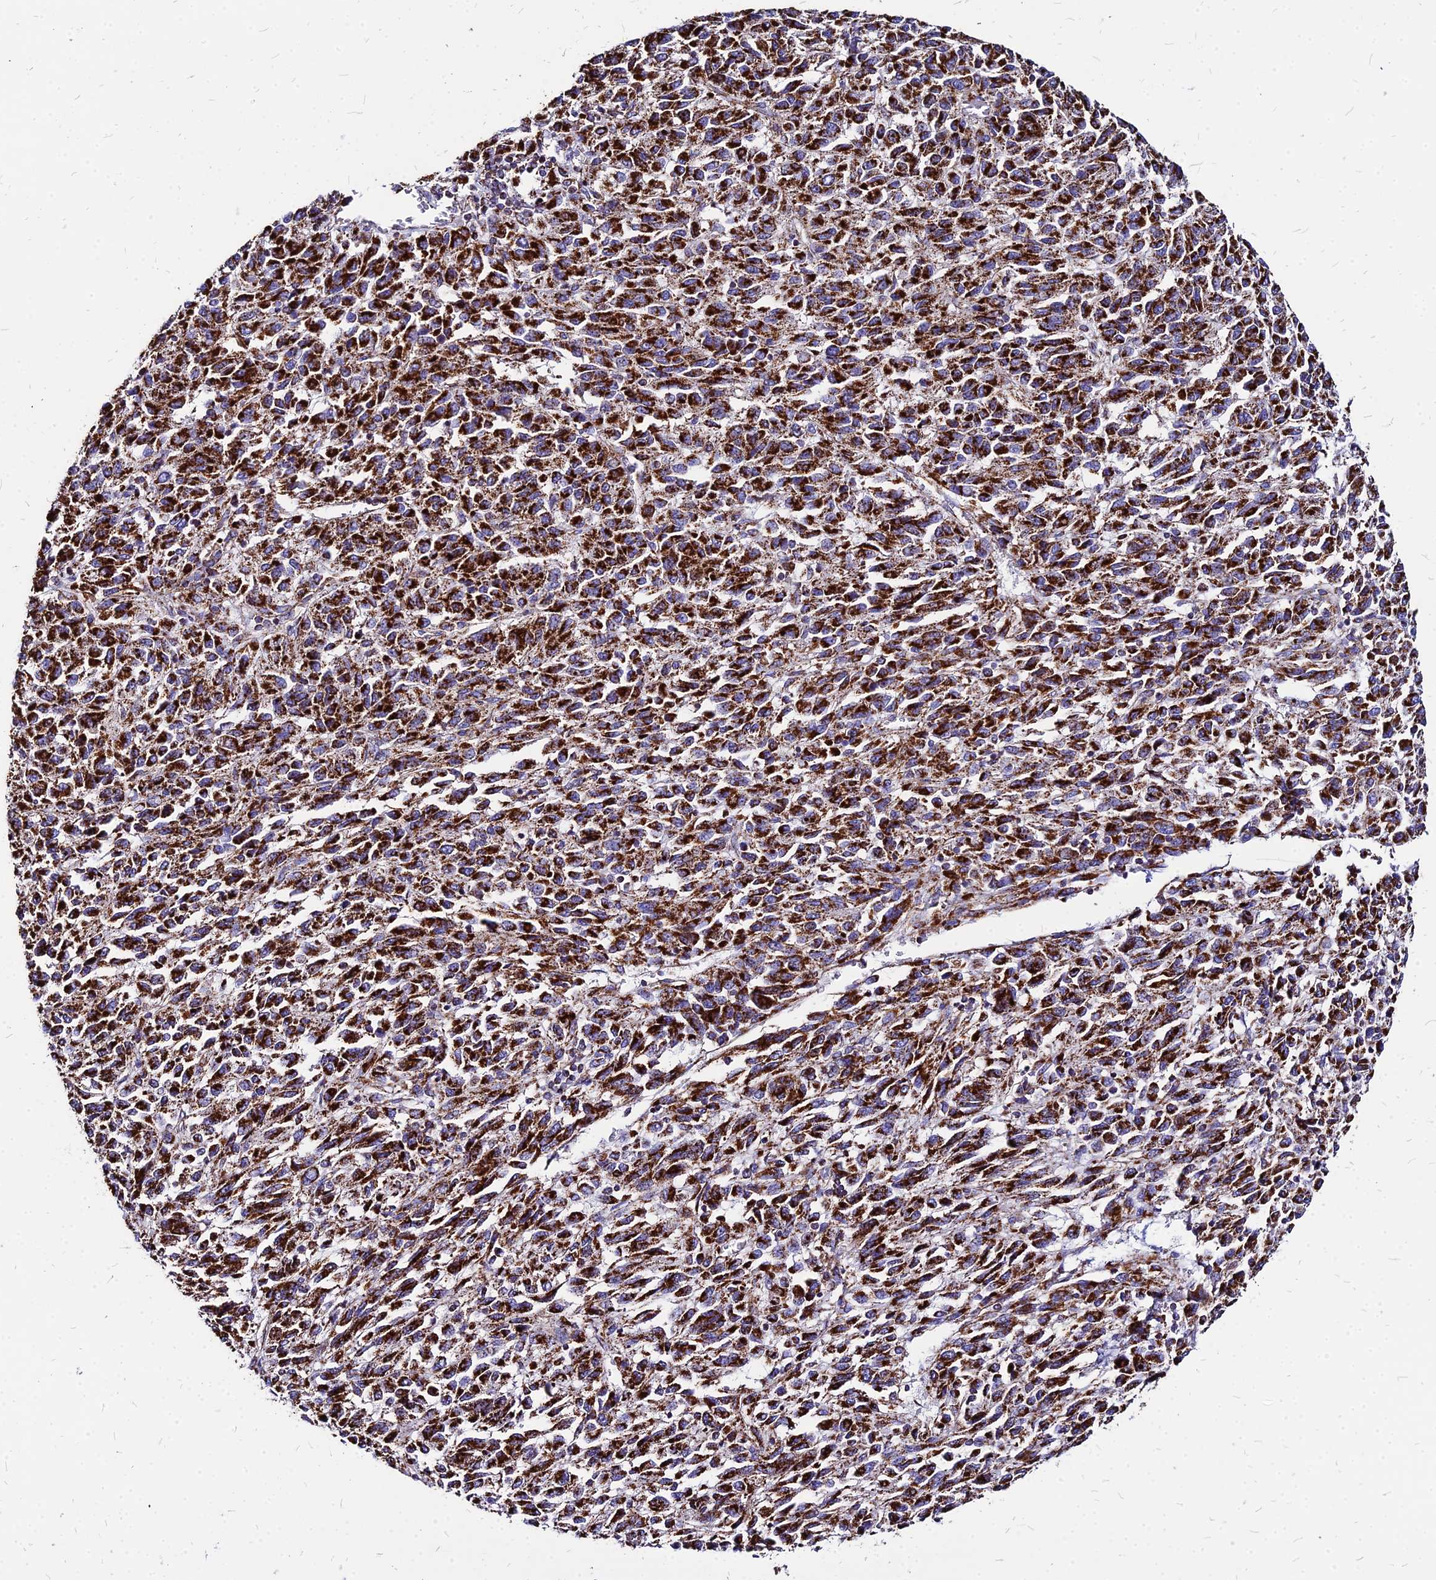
{"staining": {"intensity": "strong", "quantity": ">75%", "location": "cytoplasmic/membranous"}, "tissue": "melanoma", "cell_type": "Tumor cells", "image_type": "cancer", "snomed": [{"axis": "morphology", "description": "Malignant melanoma, Metastatic site"}, {"axis": "topography", "description": "Lung"}], "caption": "The immunohistochemical stain highlights strong cytoplasmic/membranous positivity in tumor cells of melanoma tissue. (brown staining indicates protein expression, while blue staining denotes nuclei).", "gene": "DLD", "patient": {"sex": "male", "age": 64}}